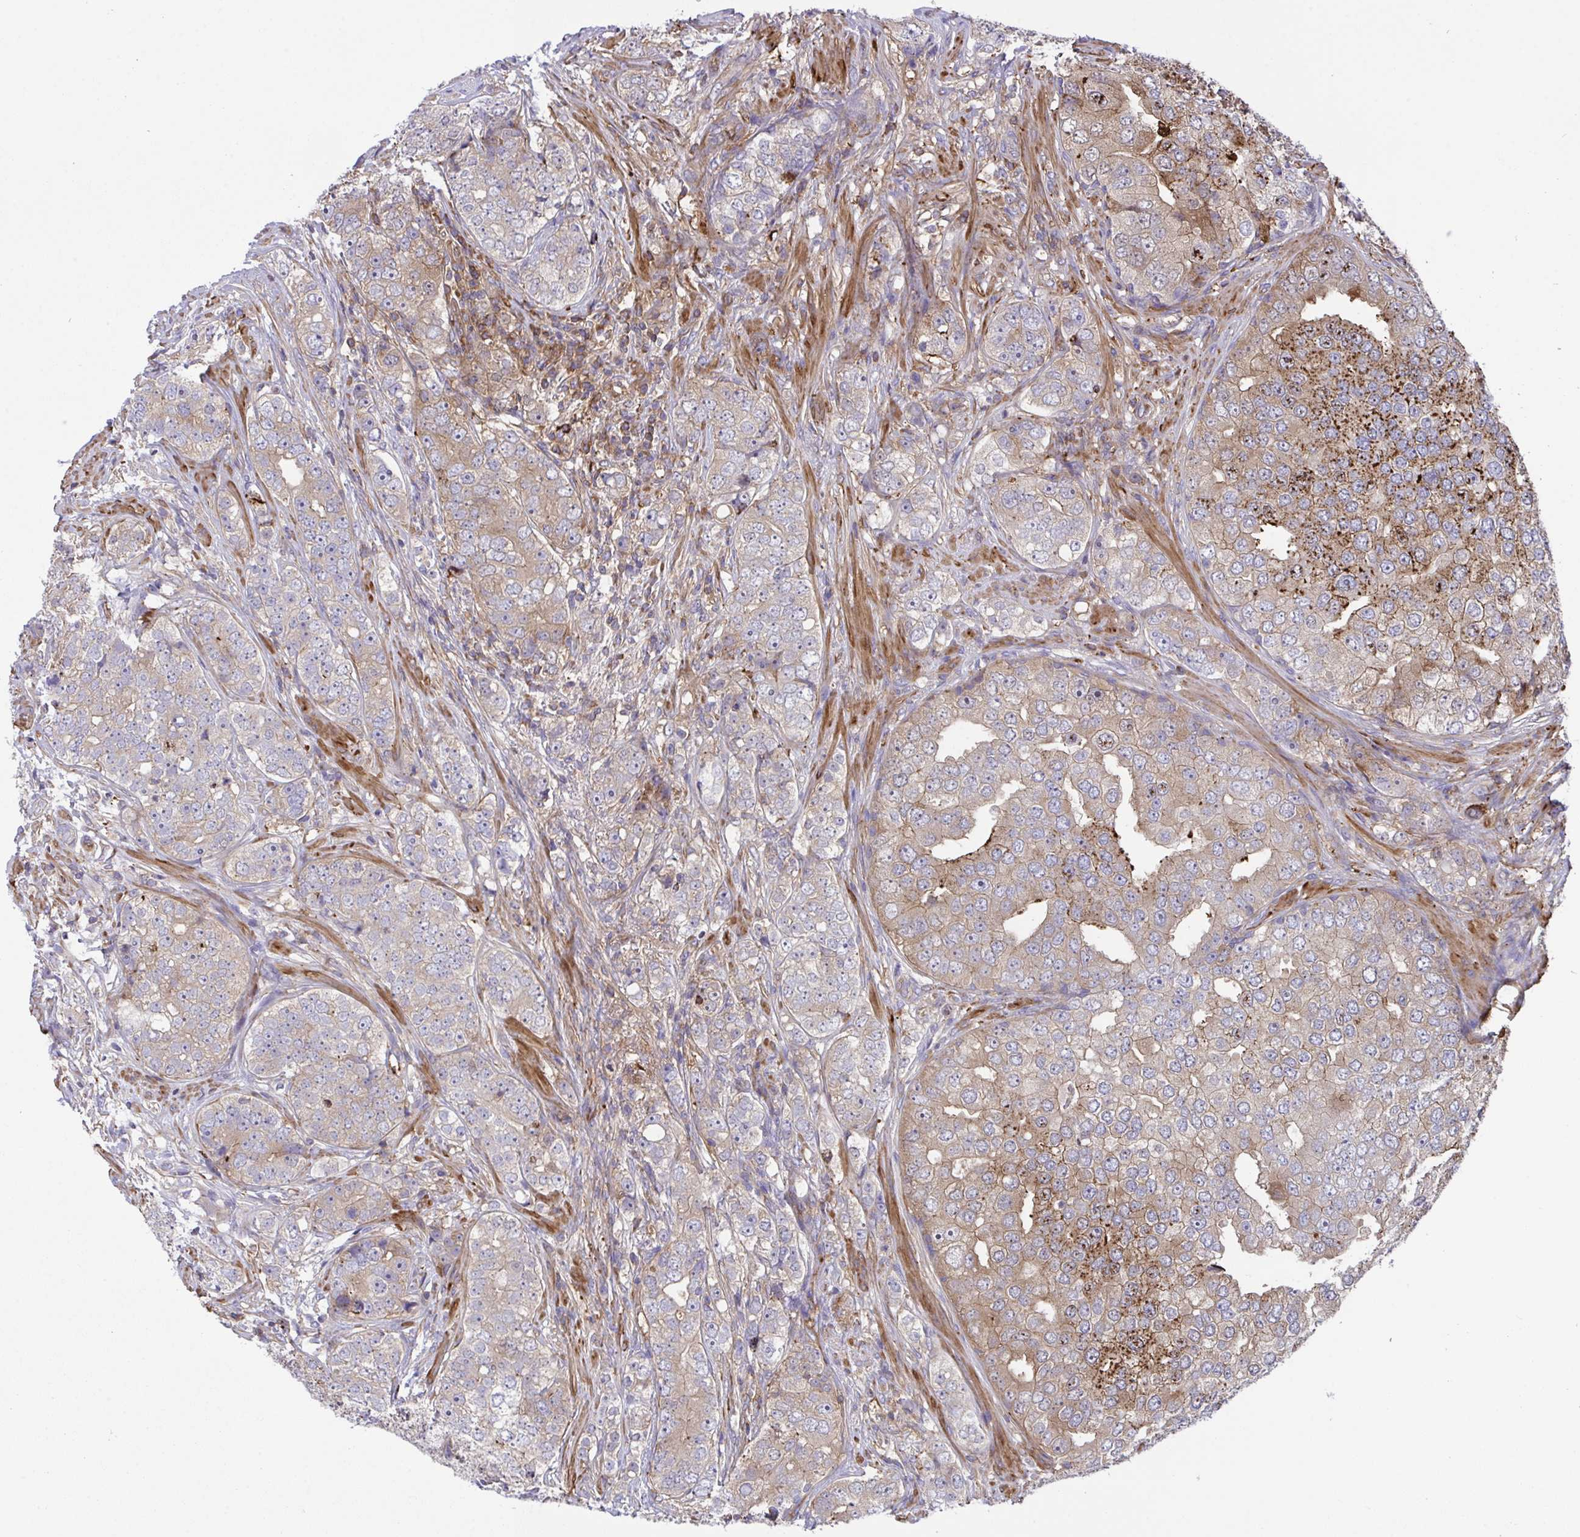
{"staining": {"intensity": "moderate", "quantity": "25%-75%", "location": "cytoplasmic/membranous"}, "tissue": "prostate cancer", "cell_type": "Tumor cells", "image_type": "cancer", "snomed": [{"axis": "morphology", "description": "Adenocarcinoma, High grade"}, {"axis": "topography", "description": "Prostate"}], "caption": "IHC histopathology image of prostate cancer stained for a protein (brown), which reveals medium levels of moderate cytoplasmic/membranous expression in approximately 25%-75% of tumor cells.", "gene": "PPIH", "patient": {"sex": "male", "age": 60}}